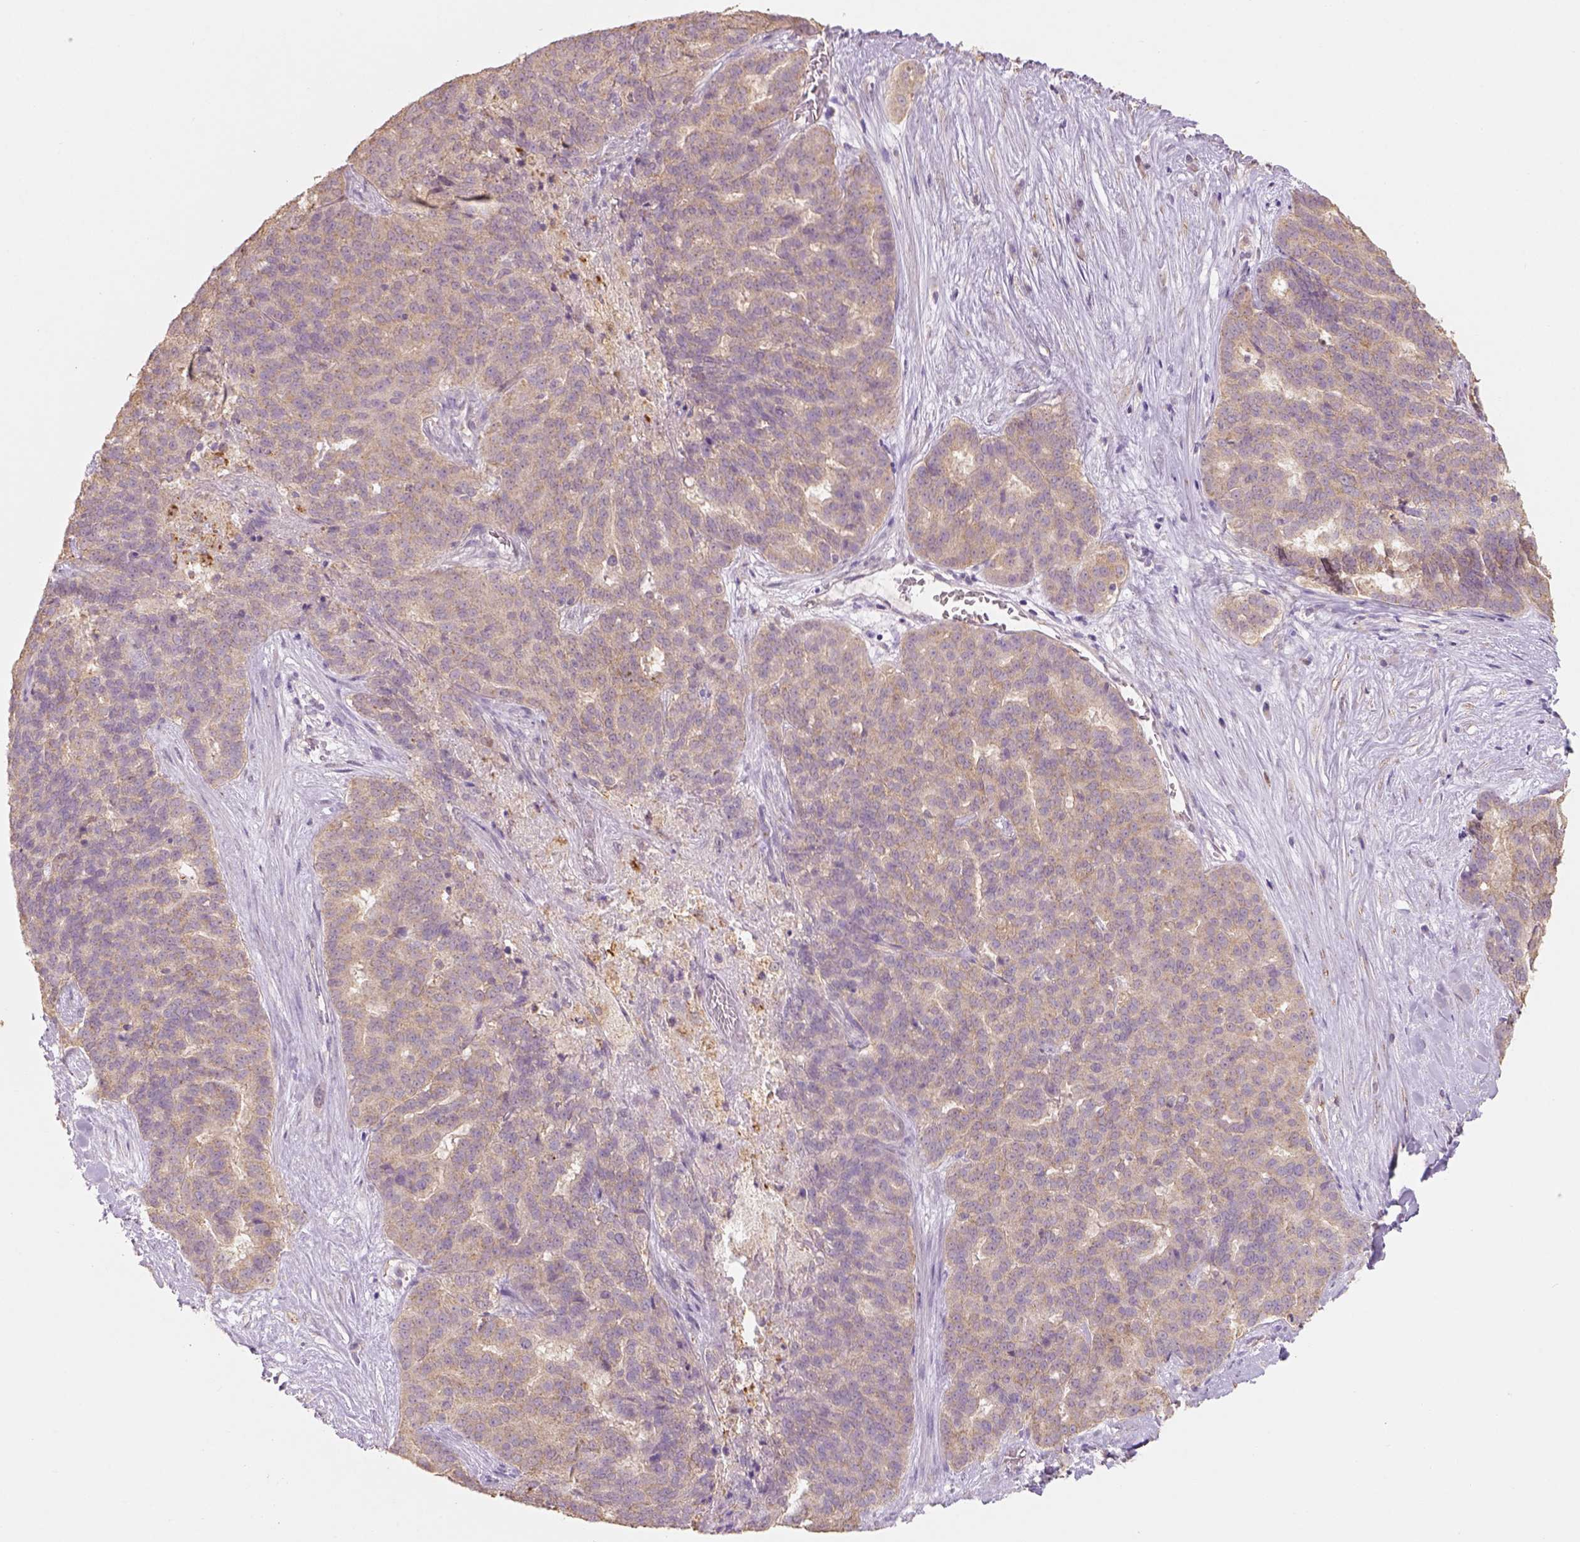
{"staining": {"intensity": "weak", "quantity": ">75%", "location": "cytoplasmic/membranous"}, "tissue": "liver cancer", "cell_type": "Tumor cells", "image_type": "cancer", "snomed": [{"axis": "morphology", "description": "Cholangiocarcinoma"}, {"axis": "topography", "description": "Liver"}], "caption": "This micrograph demonstrates cholangiocarcinoma (liver) stained with immunohistochemistry (IHC) to label a protein in brown. The cytoplasmic/membranous of tumor cells show weak positivity for the protein. Nuclei are counter-stained blue.", "gene": "AP2B1", "patient": {"sex": "female", "age": 47}}